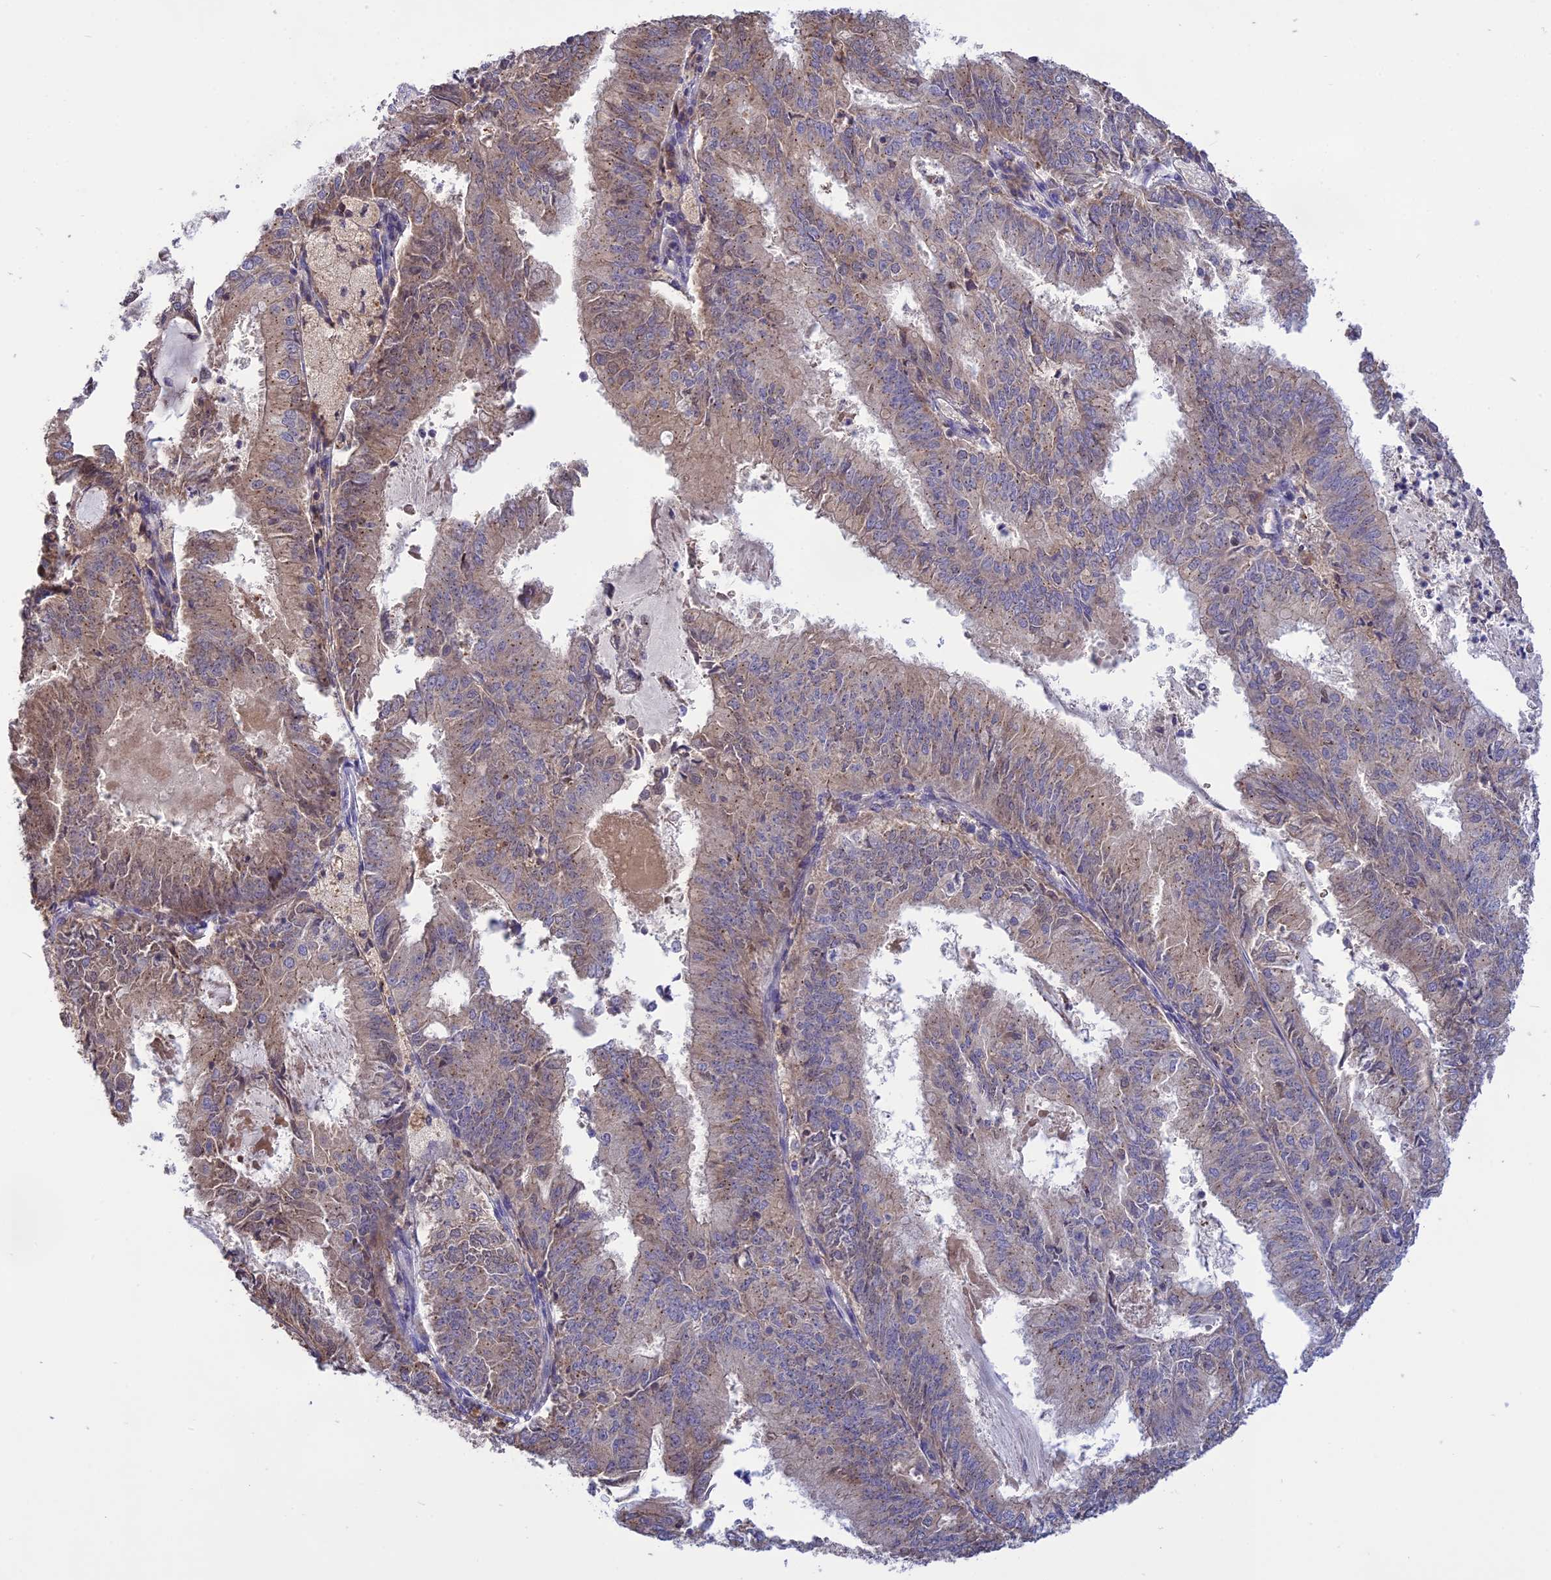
{"staining": {"intensity": "weak", "quantity": "<25%", "location": "cytoplasmic/membranous"}, "tissue": "endometrial cancer", "cell_type": "Tumor cells", "image_type": "cancer", "snomed": [{"axis": "morphology", "description": "Adenocarcinoma, NOS"}, {"axis": "topography", "description": "Endometrium"}], "caption": "An image of human endometrial cancer (adenocarcinoma) is negative for staining in tumor cells.", "gene": "NUDT8", "patient": {"sex": "female", "age": 57}}